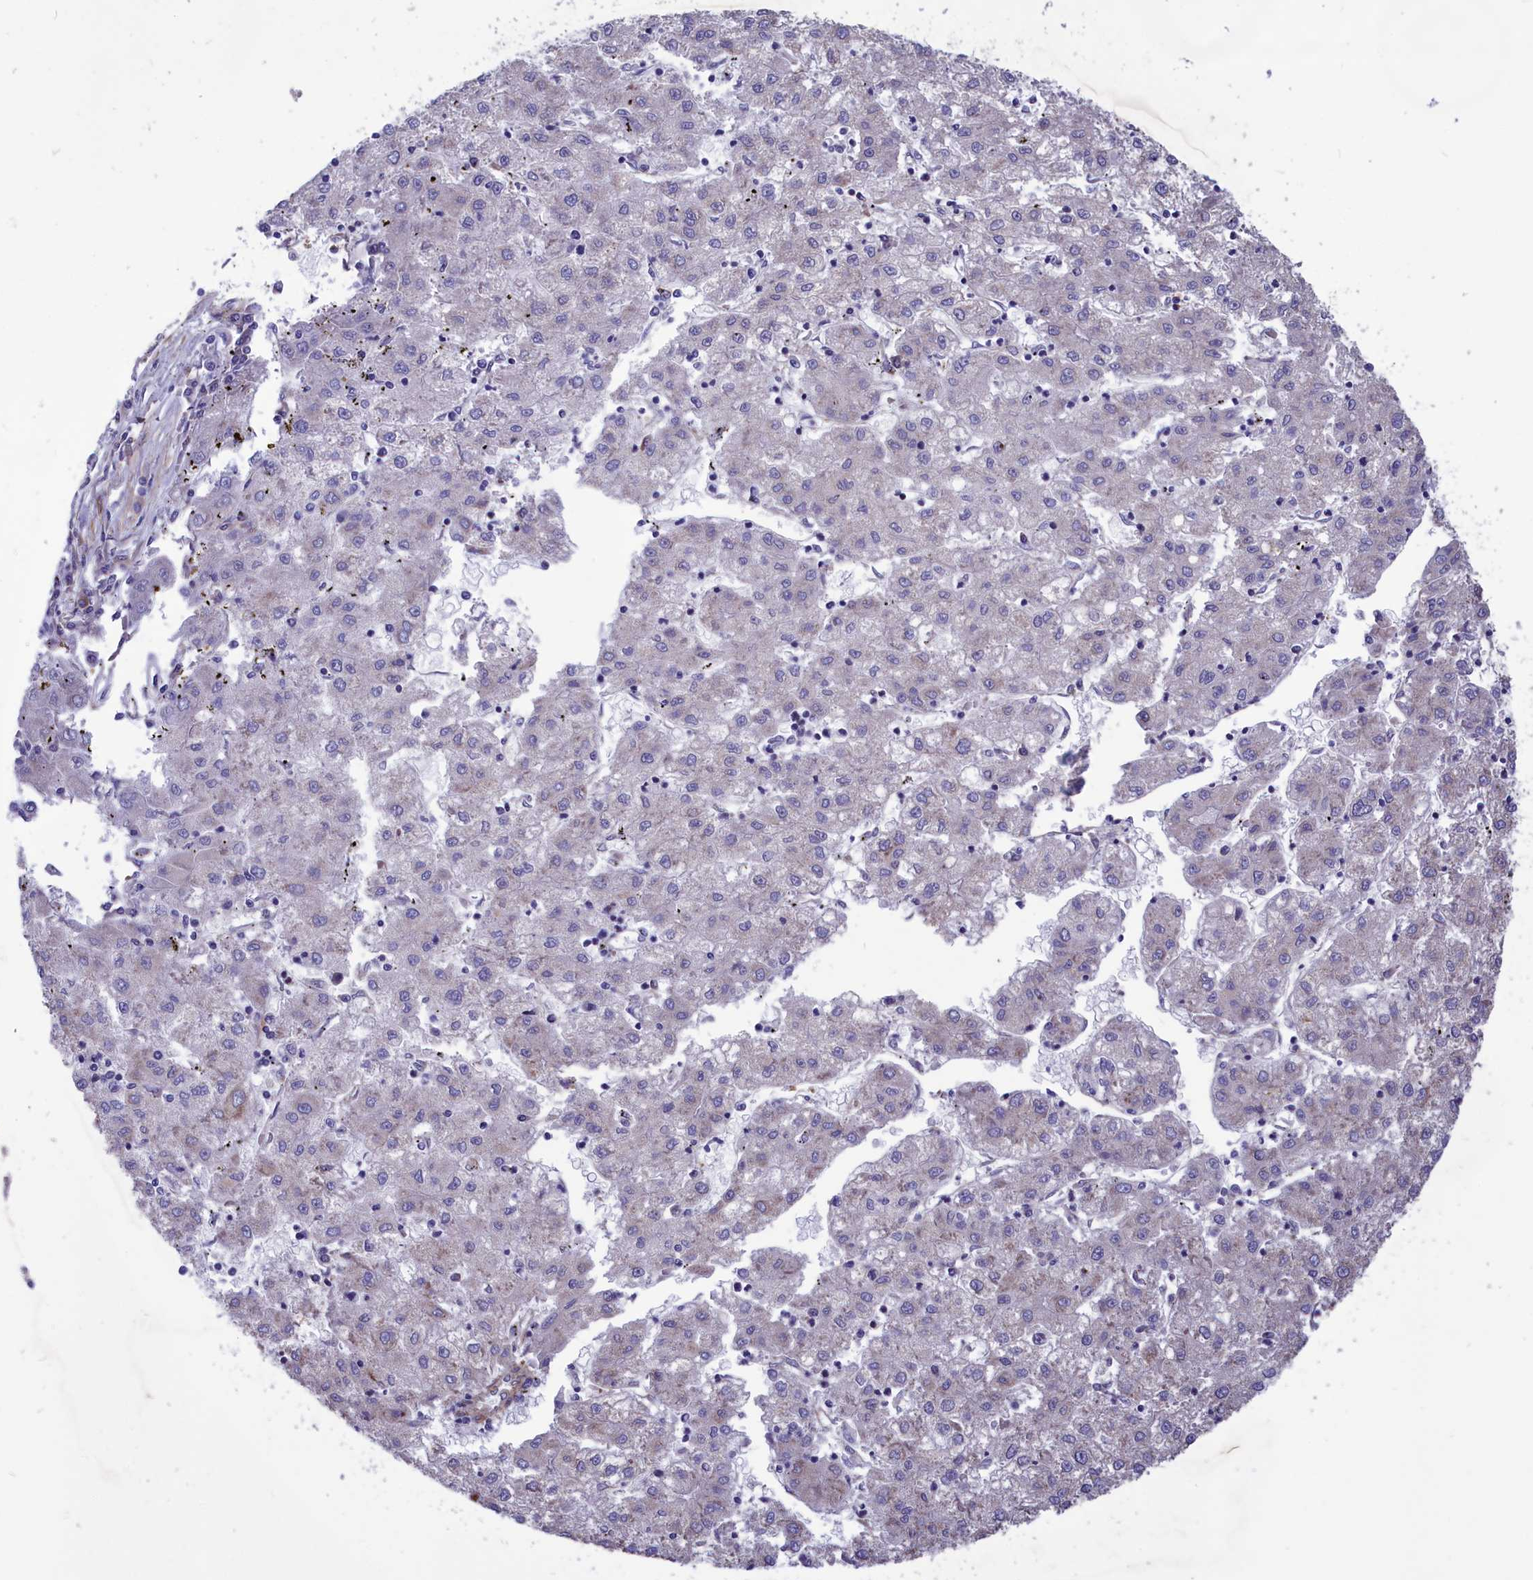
{"staining": {"intensity": "negative", "quantity": "none", "location": "none"}, "tissue": "liver cancer", "cell_type": "Tumor cells", "image_type": "cancer", "snomed": [{"axis": "morphology", "description": "Carcinoma, Hepatocellular, NOS"}, {"axis": "topography", "description": "Liver"}], "caption": "Immunohistochemical staining of liver cancer (hepatocellular carcinoma) shows no significant positivity in tumor cells.", "gene": "AMDHD2", "patient": {"sex": "male", "age": 72}}